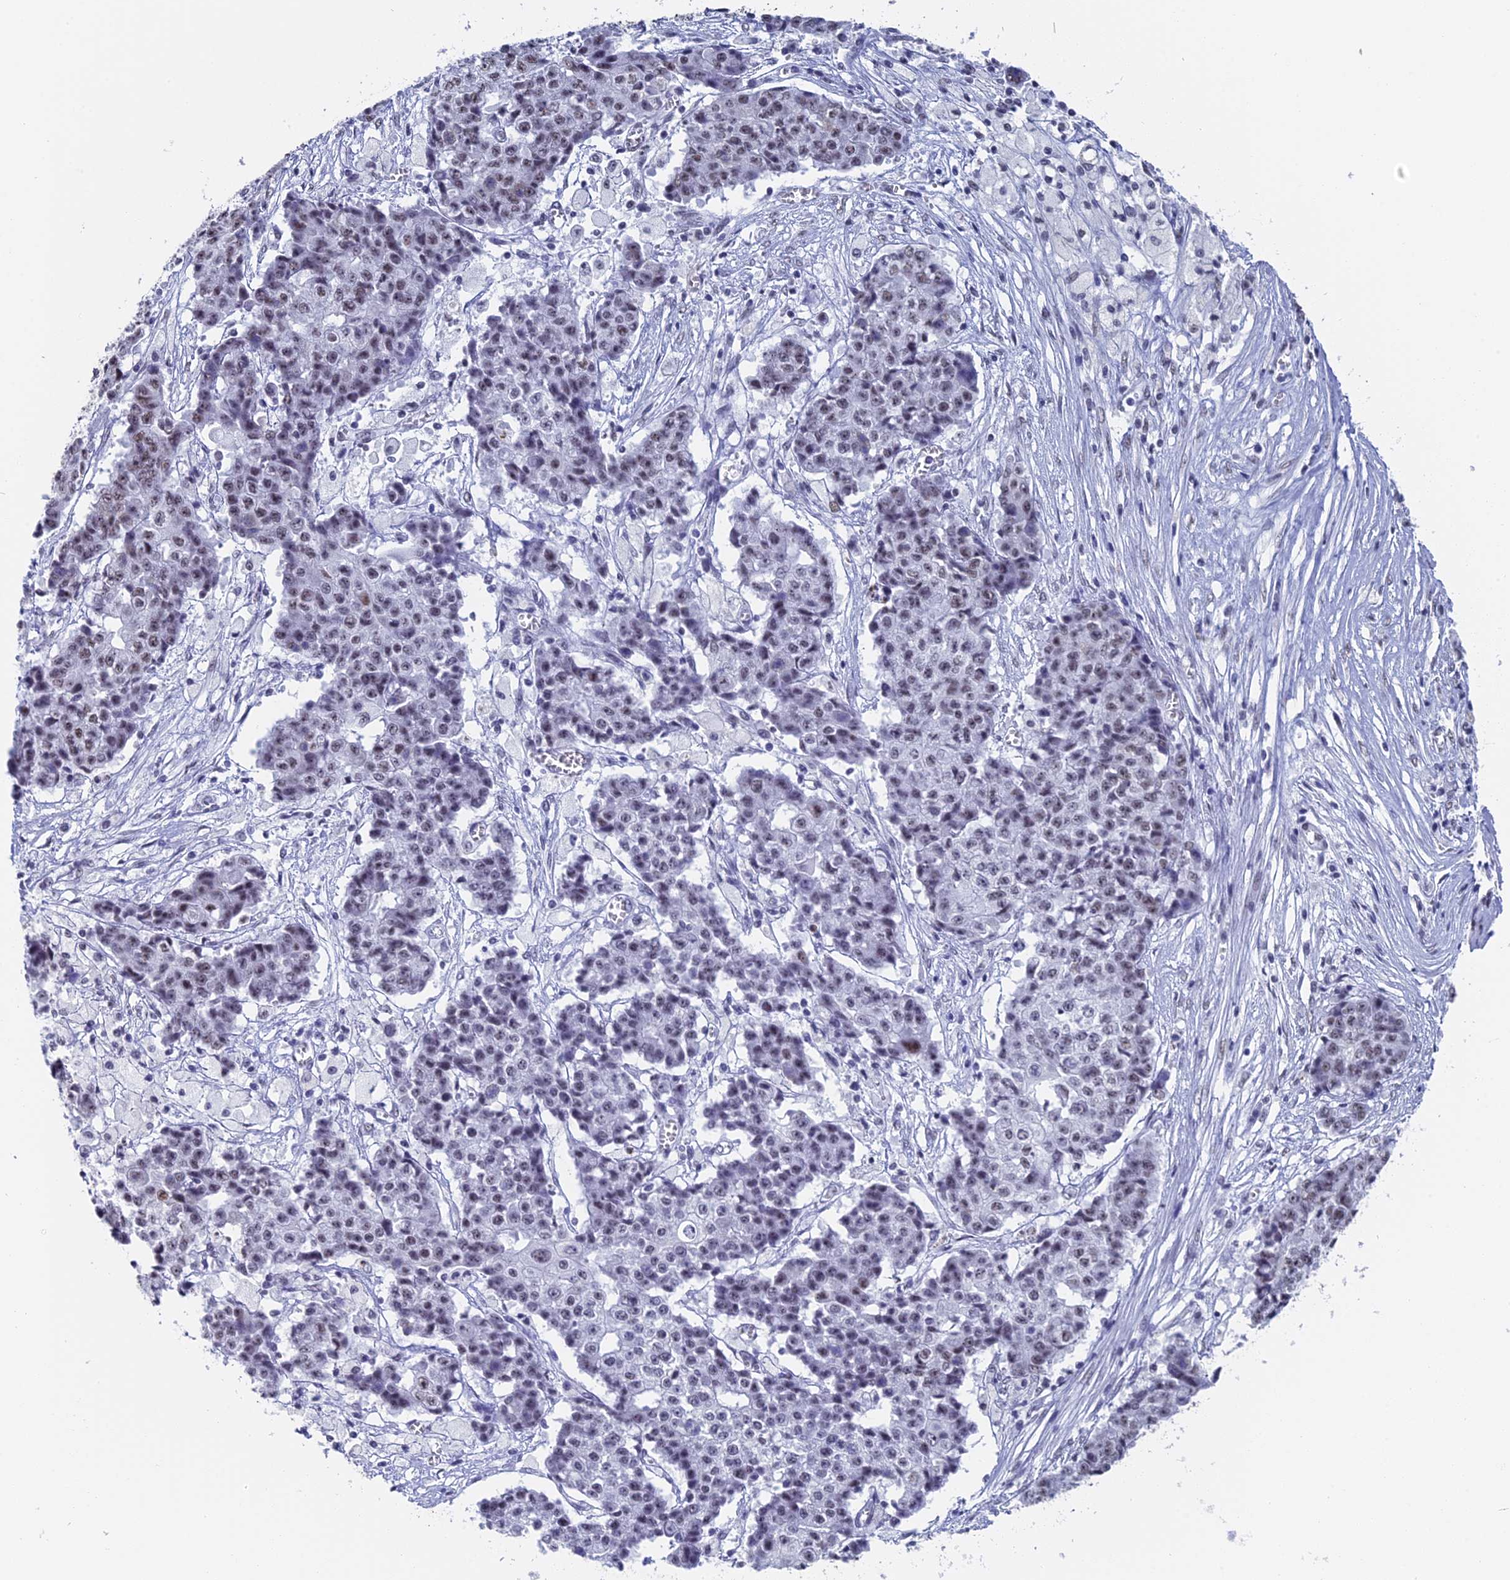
{"staining": {"intensity": "weak", "quantity": "25%-75%", "location": "nuclear"}, "tissue": "ovarian cancer", "cell_type": "Tumor cells", "image_type": "cancer", "snomed": [{"axis": "morphology", "description": "Carcinoma, endometroid"}, {"axis": "topography", "description": "Ovary"}], "caption": "Immunohistochemical staining of ovarian endometroid carcinoma exhibits low levels of weak nuclear positivity in about 25%-75% of tumor cells.", "gene": "CD2BP2", "patient": {"sex": "female", "age": 42}}